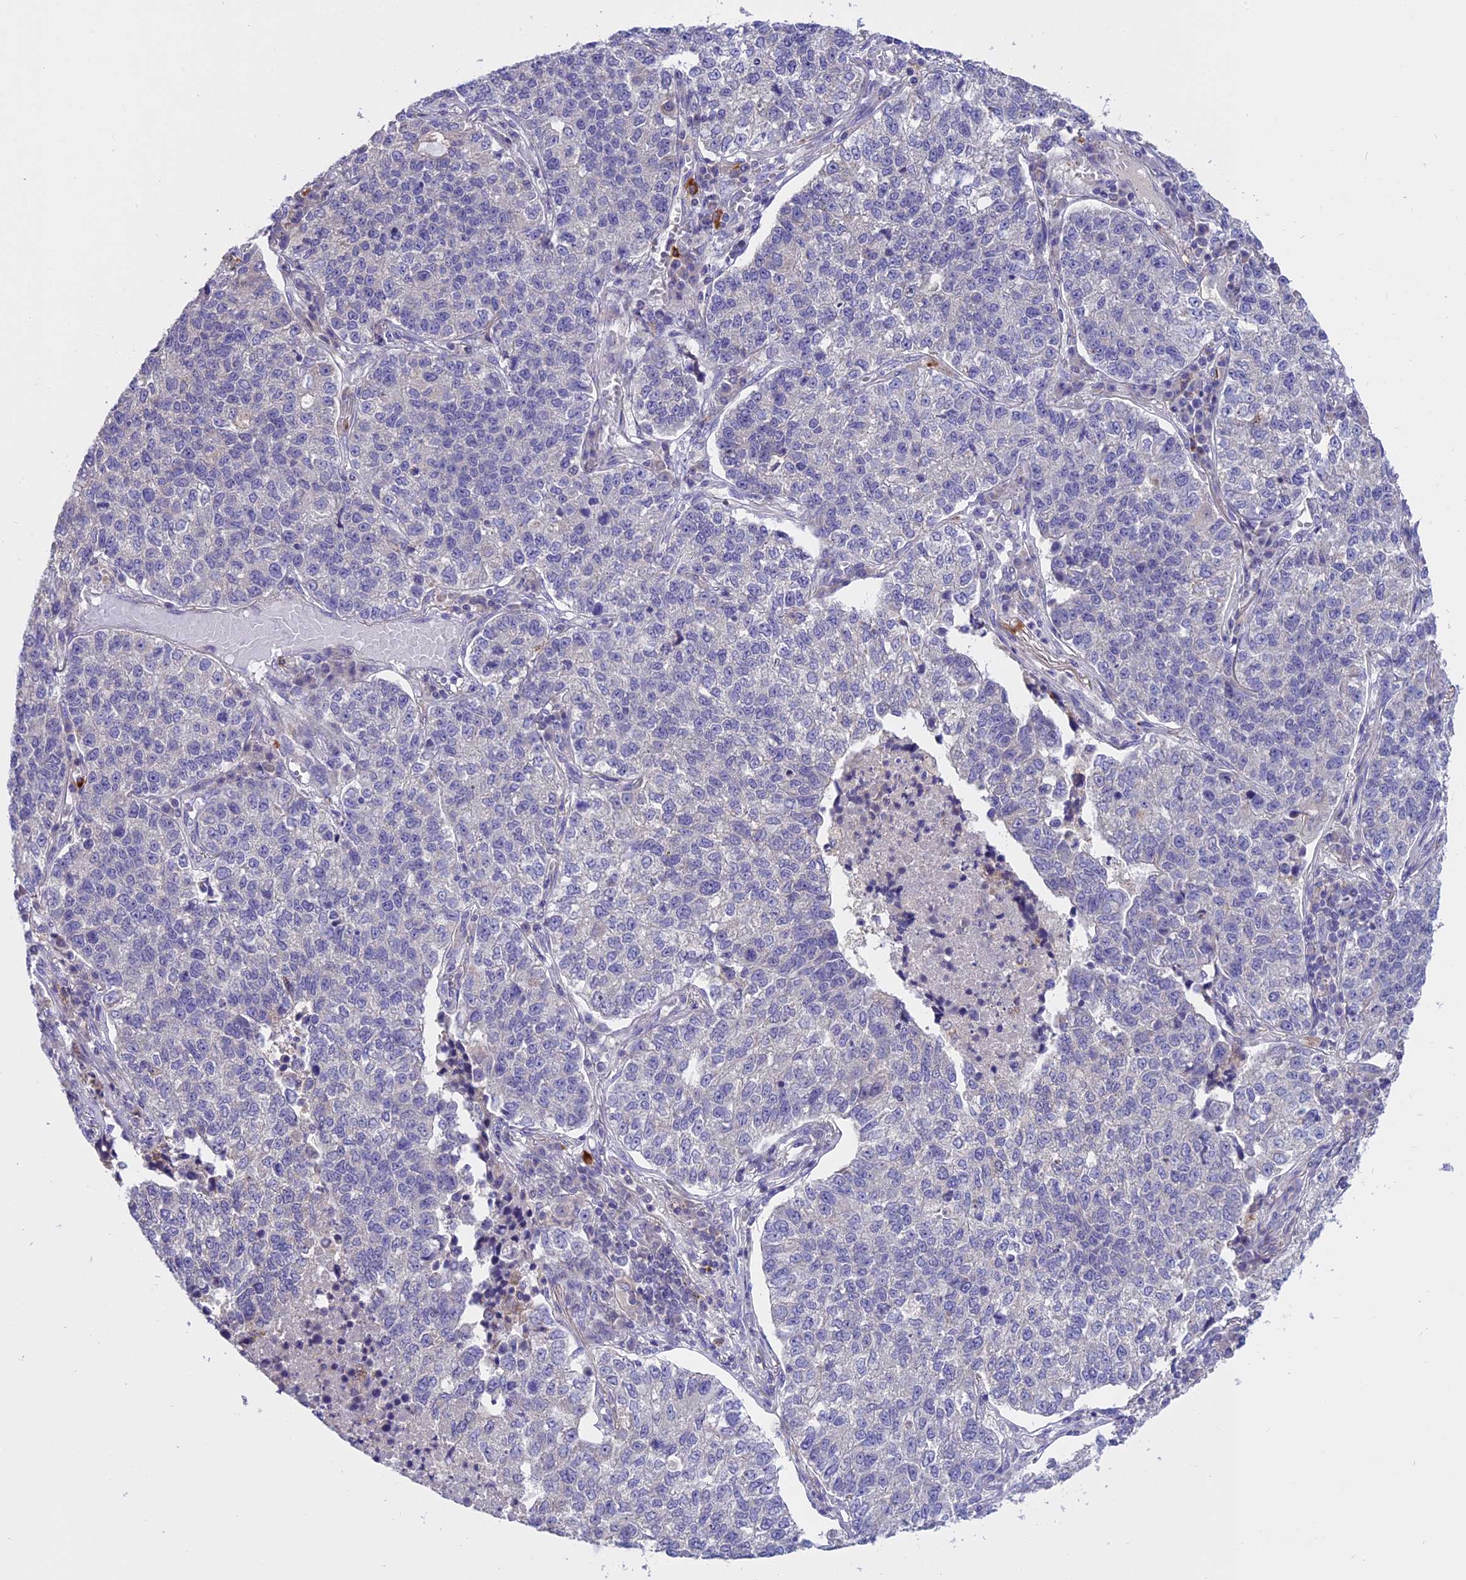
{"staining": {"intensity": "negative", "quantity": "none", "location": "none"}, "tissue": "lung cancer", "cell_type": "Tumor cells", "image_type": "cancer", "snomed": [{"axis": "morphology", "description": "Adenocarcinoma, NOS"}, {"axis": "topography", "description": "Lung"}], "caption": "This image is of adenocarcinoma (lung) stained with immunohistochemistry (IHC) to label a protein in brown with the nuclei are counter-stained blue. There is no expression in tumor cells. Brightfield microscopy of immunohistochemistry stained with DAB (brown) and hematoxylin (blue), captured at high magnification.", "gene": "LYPD6", "patient": {"sex": "male", "age": 49}}